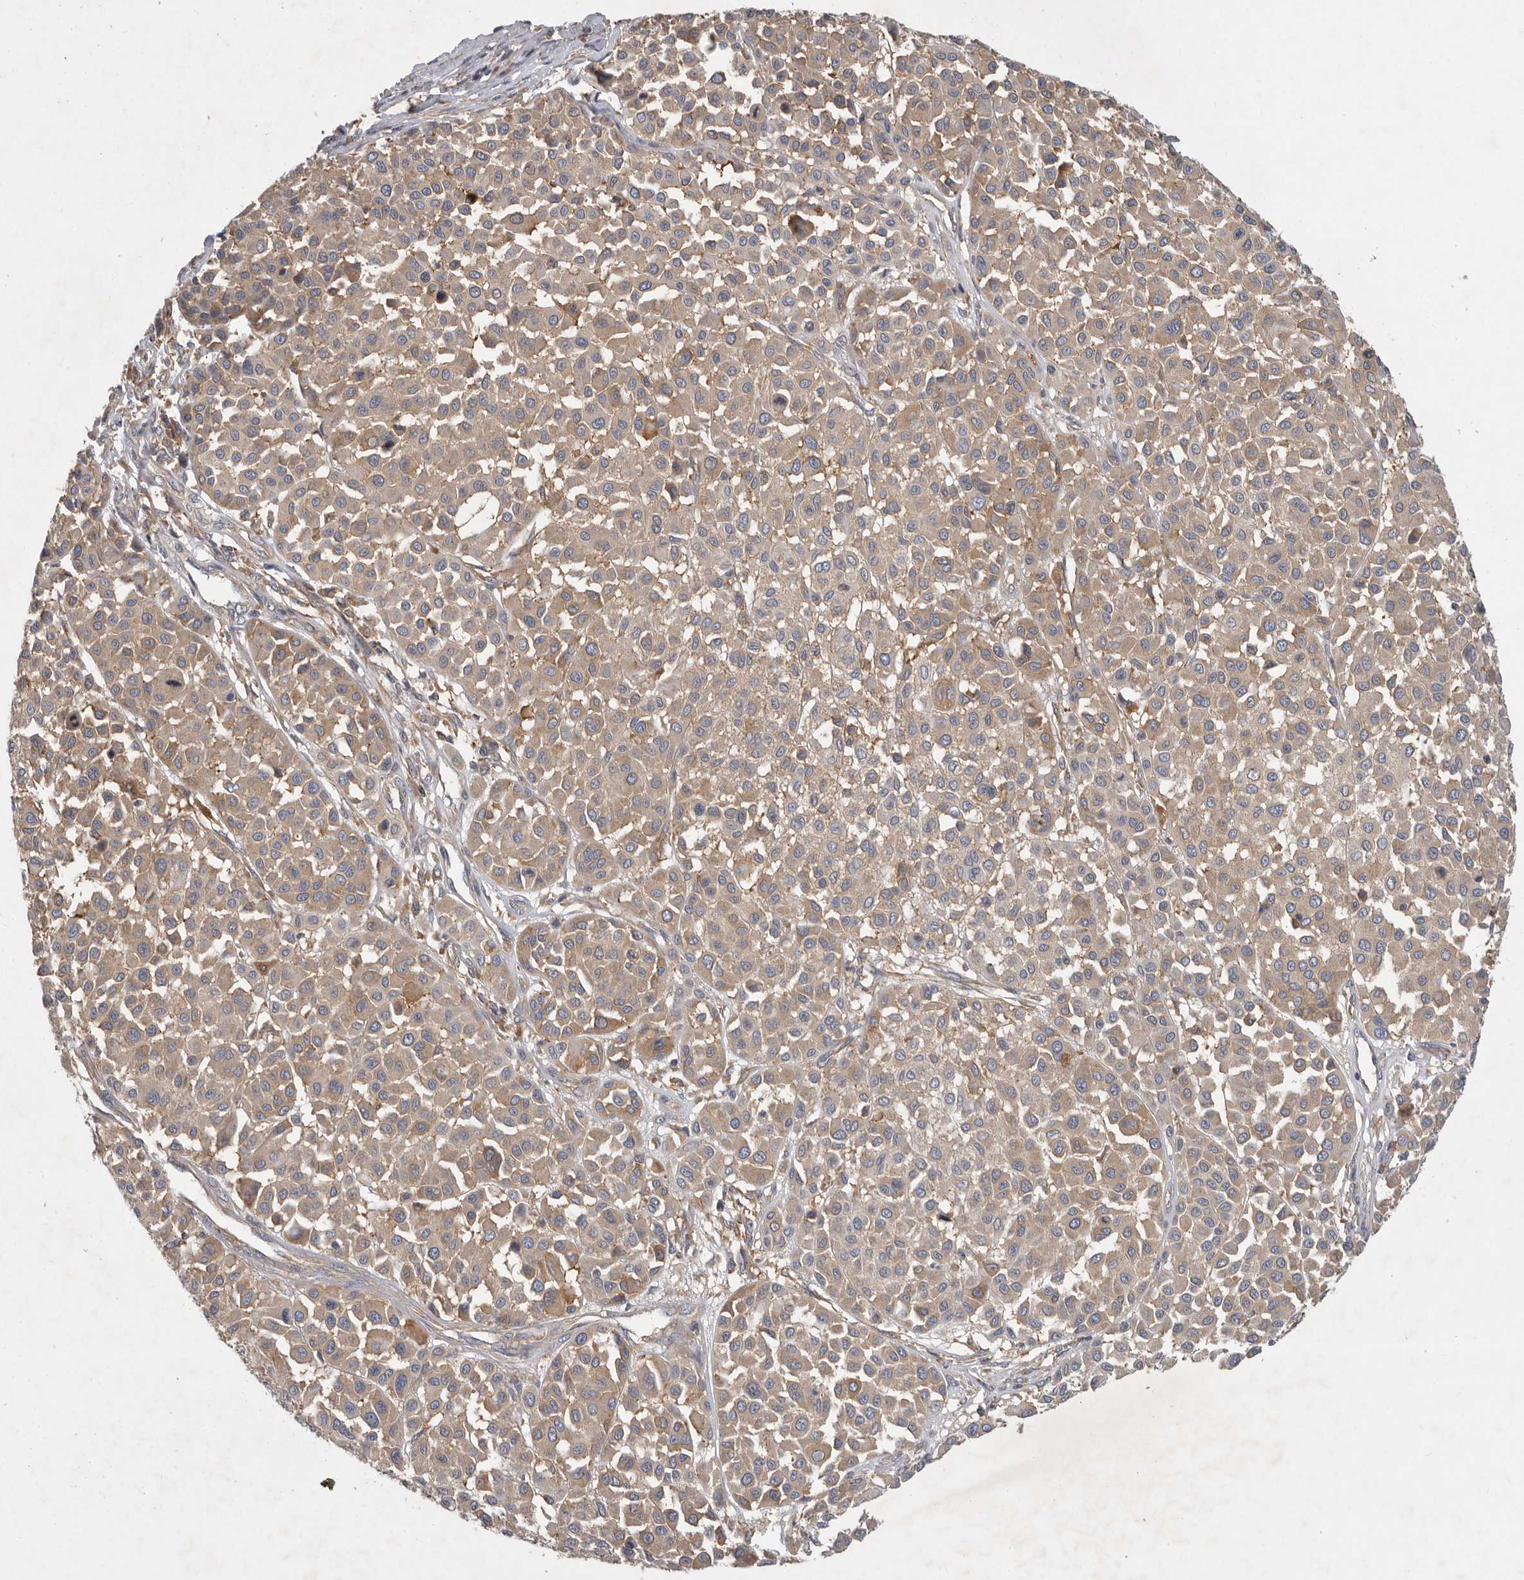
{"staining": {"intensity": "weak", "quantity": ">75%", "location": "cytoplasmic/membranous"}, "tissue": "melanoma", "cell_type": "Tumor cells", "image_type": "cancer", "snomed": [{"axis": "morphology", "description": "Malignant melanoma, Metastatic site"}, {"axis": "topography", "description": "Soft tissue"}], "caption": "Approximately >75% of tumor cells in melanoma demonstrate weak cytoplasmic/membranous protein expression as visualized by brown immunohistochemical staining.", "gene": "C1orf109", "patient": {"sex": "male", "age": 41}}